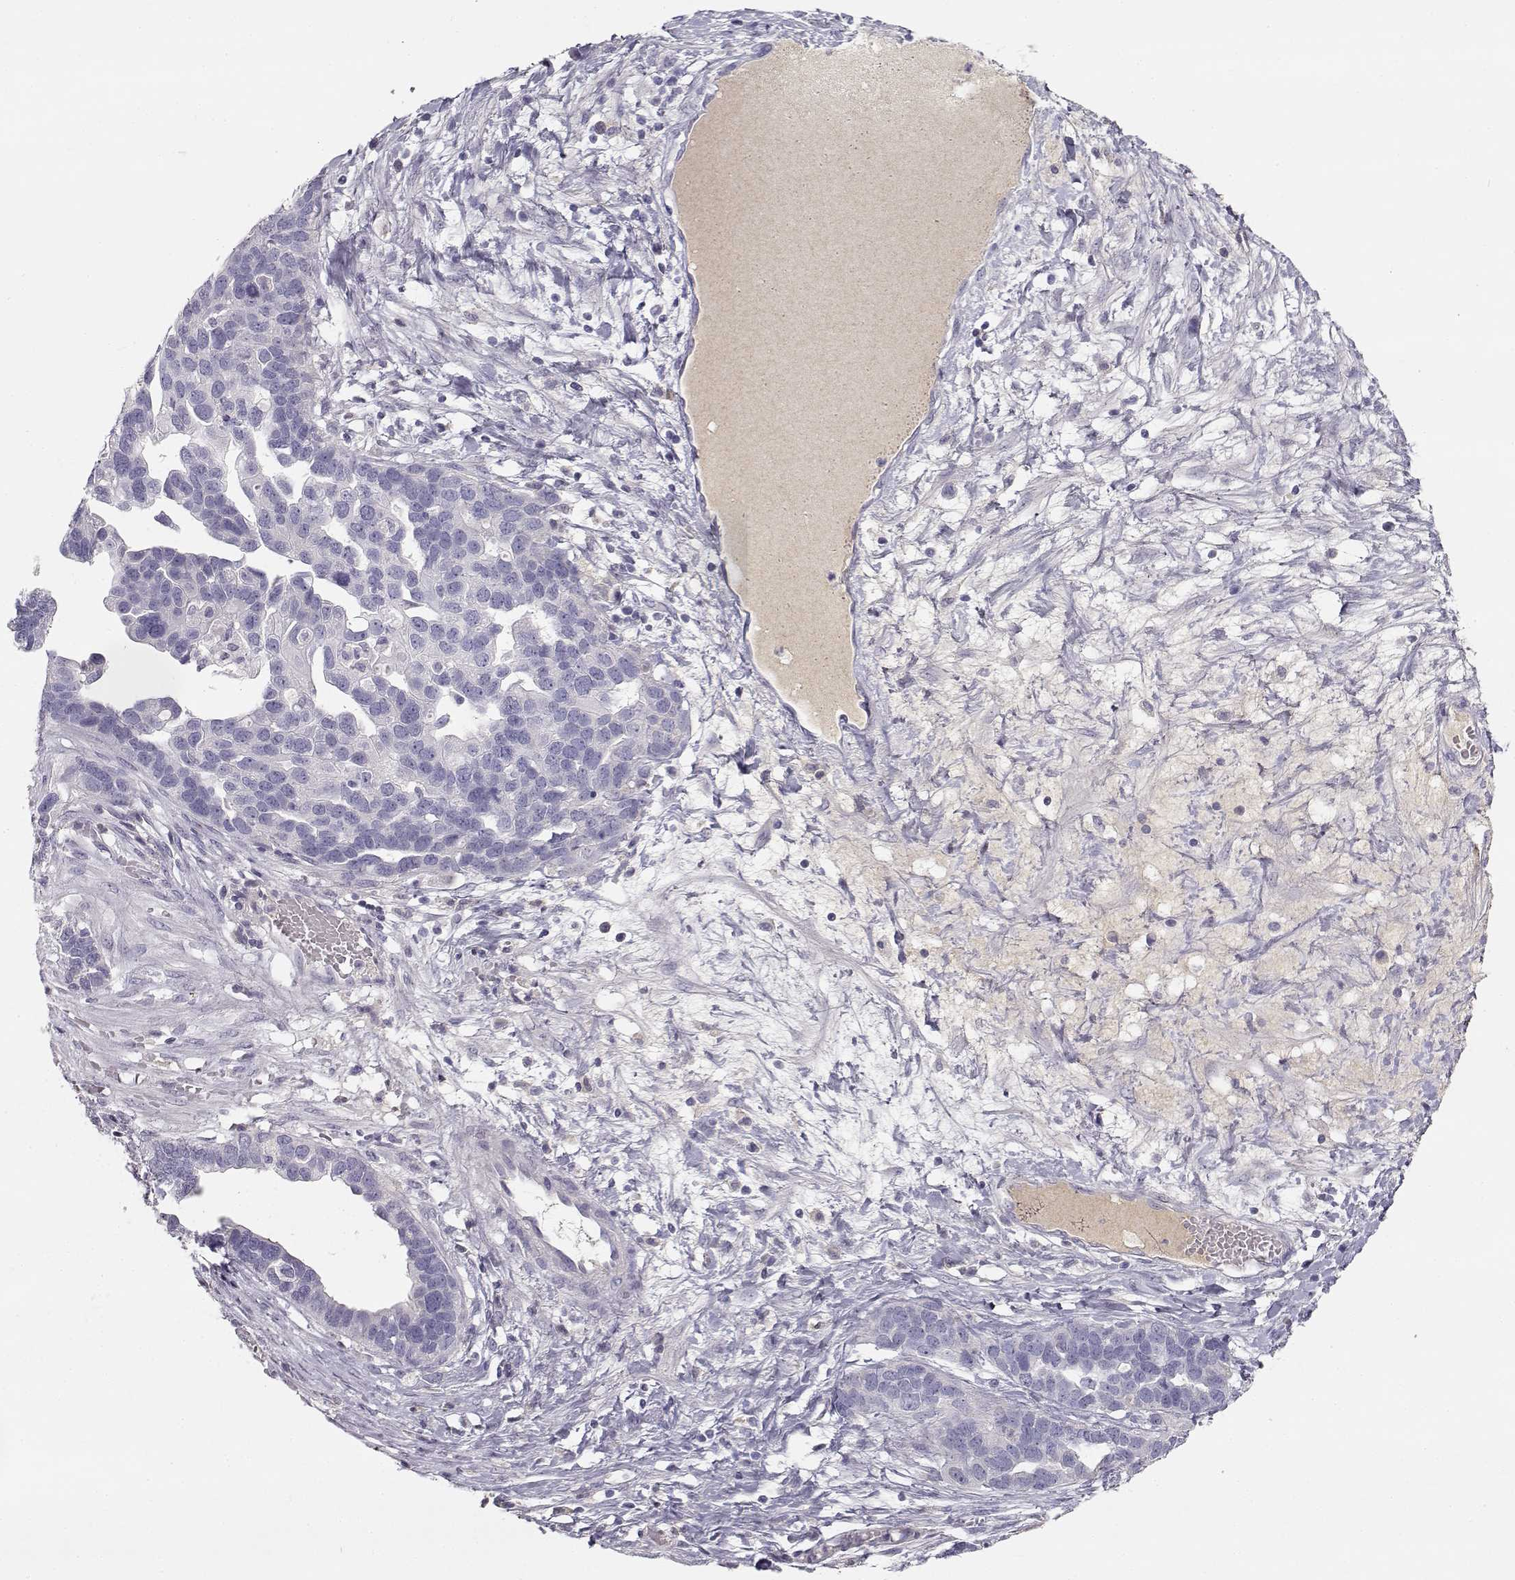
{"staining": {"intensity": "negative", "quantity": "none", "location": "none"}, "tissue": "ovarian cancer", "cell_type": "Tumor cells", "image_type": "cancer", "snomed": [{"axis": "morphology", "description": "Cystadenocarcinoma, serous, NOS"}, {"axis": "topography", "description": "Ovary"}], "caption": "Tumor cells are negative for protein expression in human serous cystadenocarcinoma (ovarian). (Brightfield microscopy of DAB IHC at high magnification).", "gene": "SLCO6A1", "patient": {"sex": "female", "age": 54}}